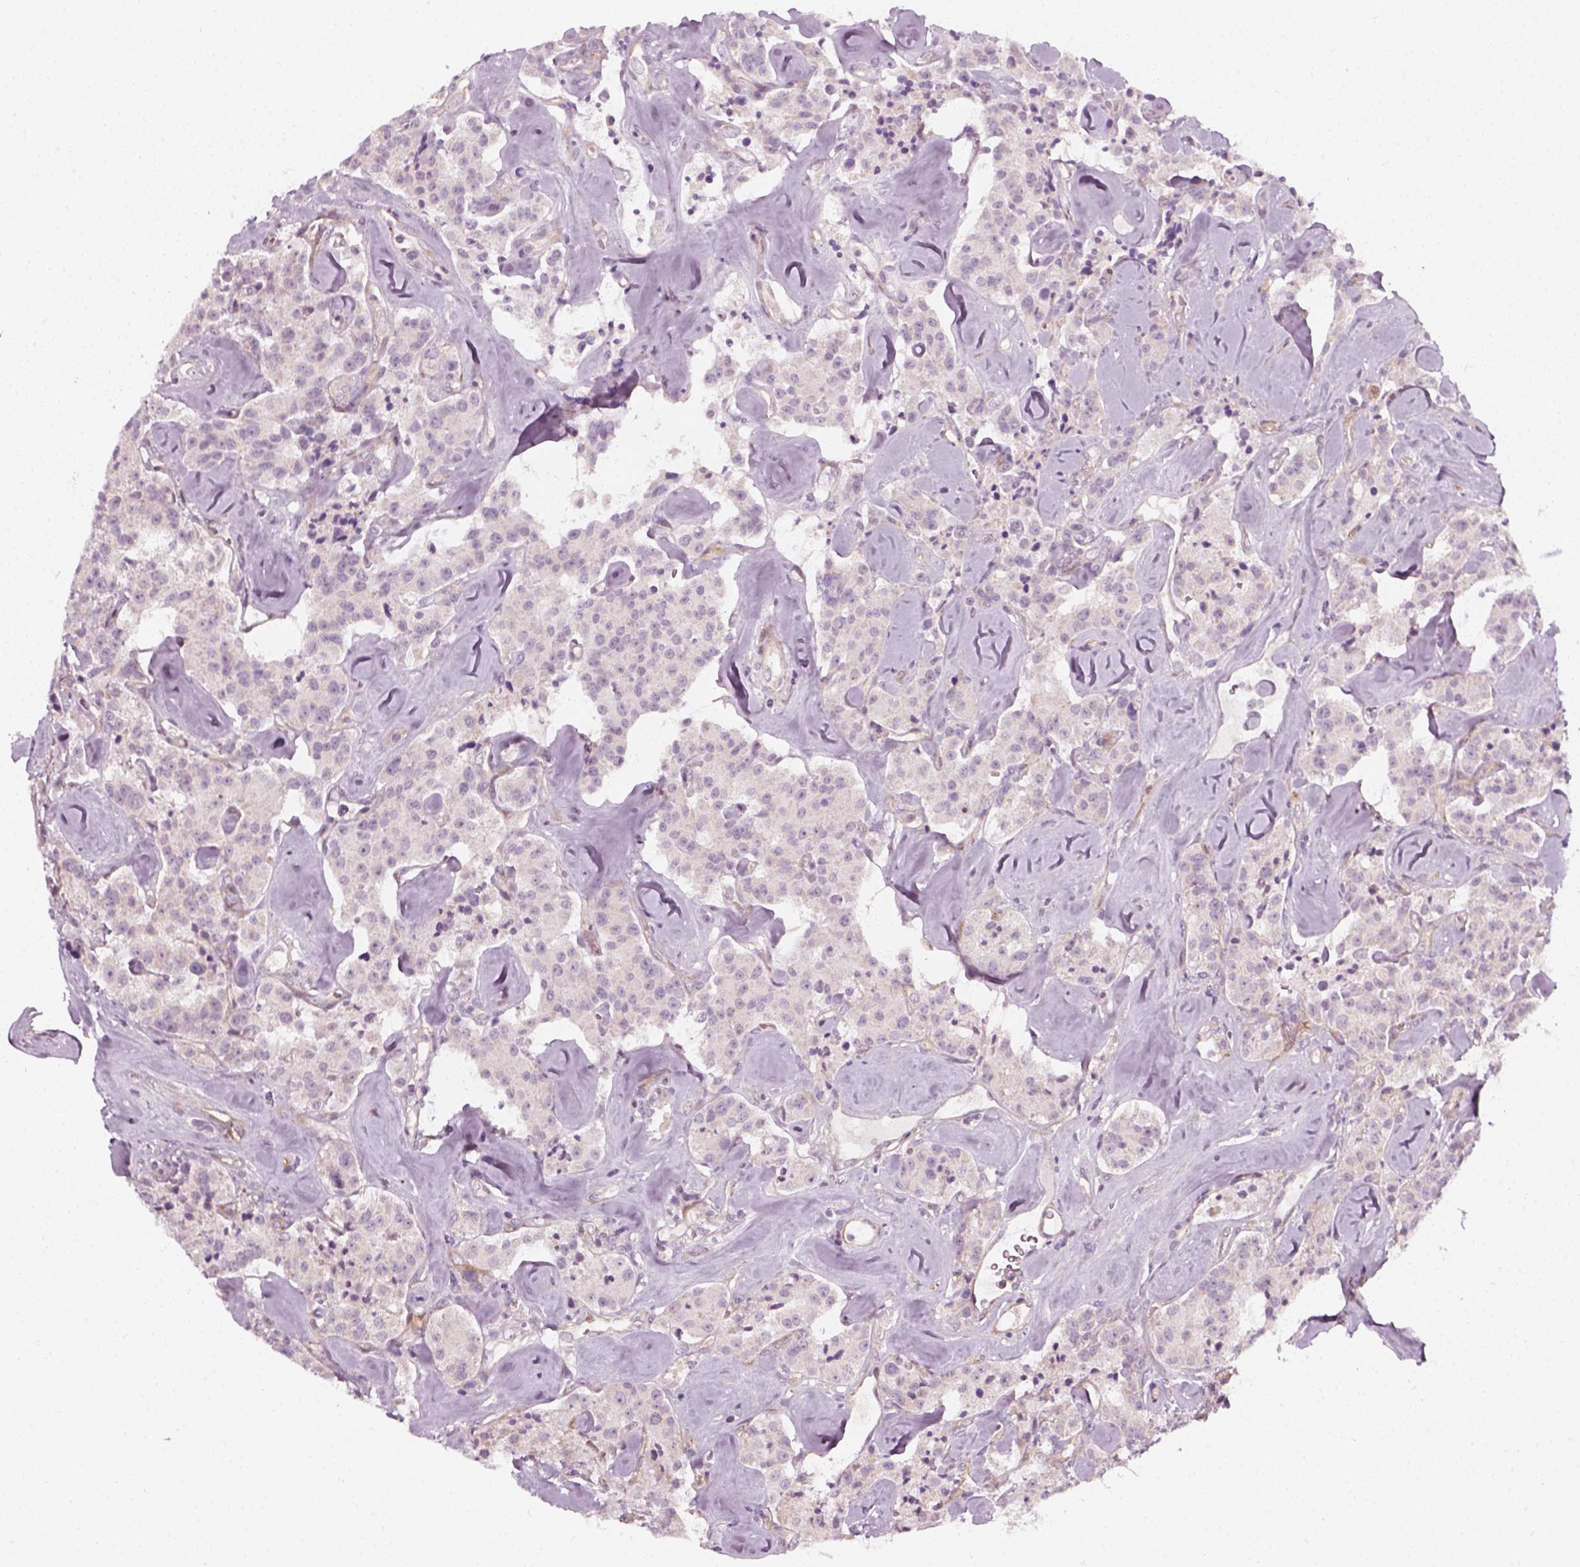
{"staining": {"intensity": "negative", "quantity": "none", "location": "none"}, "tissue": "carcinoid", "cell_type": "Tumor cells", "image_type": "cancer", "snomed": [{"axis": "morphology", "description": "Carcinoid, malignant, NOS"}, {"axis": "topography", "description": "Pancreas"}], "caption": "This image is of carcinoid stained with immunohistochemistry to label a protein in brown with the nuclei are counter-stained blue. There is no positivity in tumor cells.", "gene": "DNASE1L1", "patient": {"sex": "male", "age": 41}}